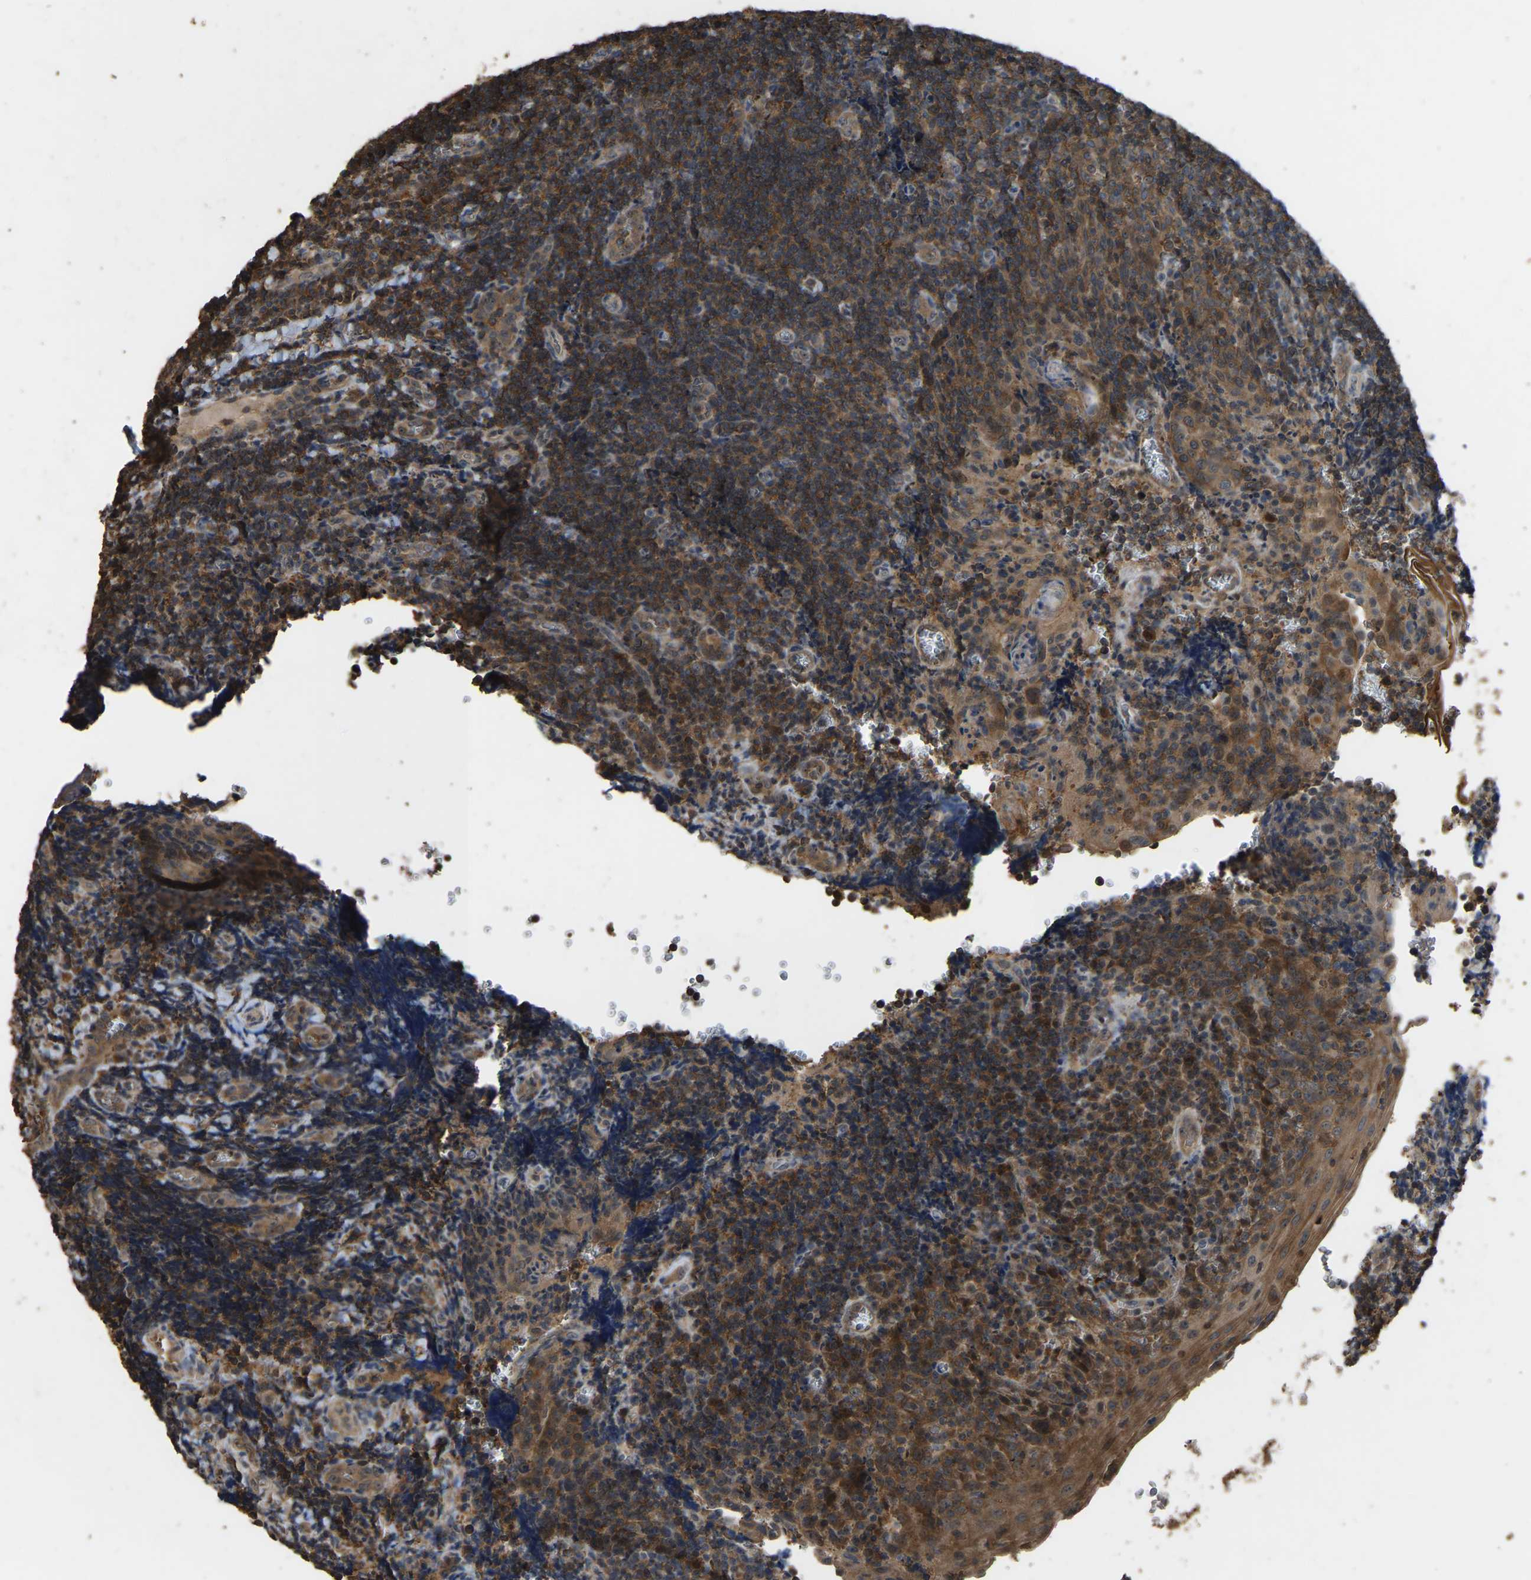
{"staining": {"intensity": "moderate", "quantity": "25%-75%", "location": "cytoplasmic/membranous"}, "tissue": "tonsil", "cell_type": "Germinal center cells", "image_type": "normal", "snomed": [{"axis": "morphology", "description": "Normal tissue, NOS"}, {"axis": "morphology", "description": "Inflammation, NOS"}, {"axis": "topography", "description": "Tonsil"}], "caption": "The immunohistochemical stain shows moderate cytoplasmic/membranous positivity in germinal center cells of unremarkable tonsil. The protein is stained brown, and the nuclei are stained in blue (DAB IHC with brightfield microscopy, high magnification).", "gene": "FHIT", "patient": {"sex": "female", "age": 31}}